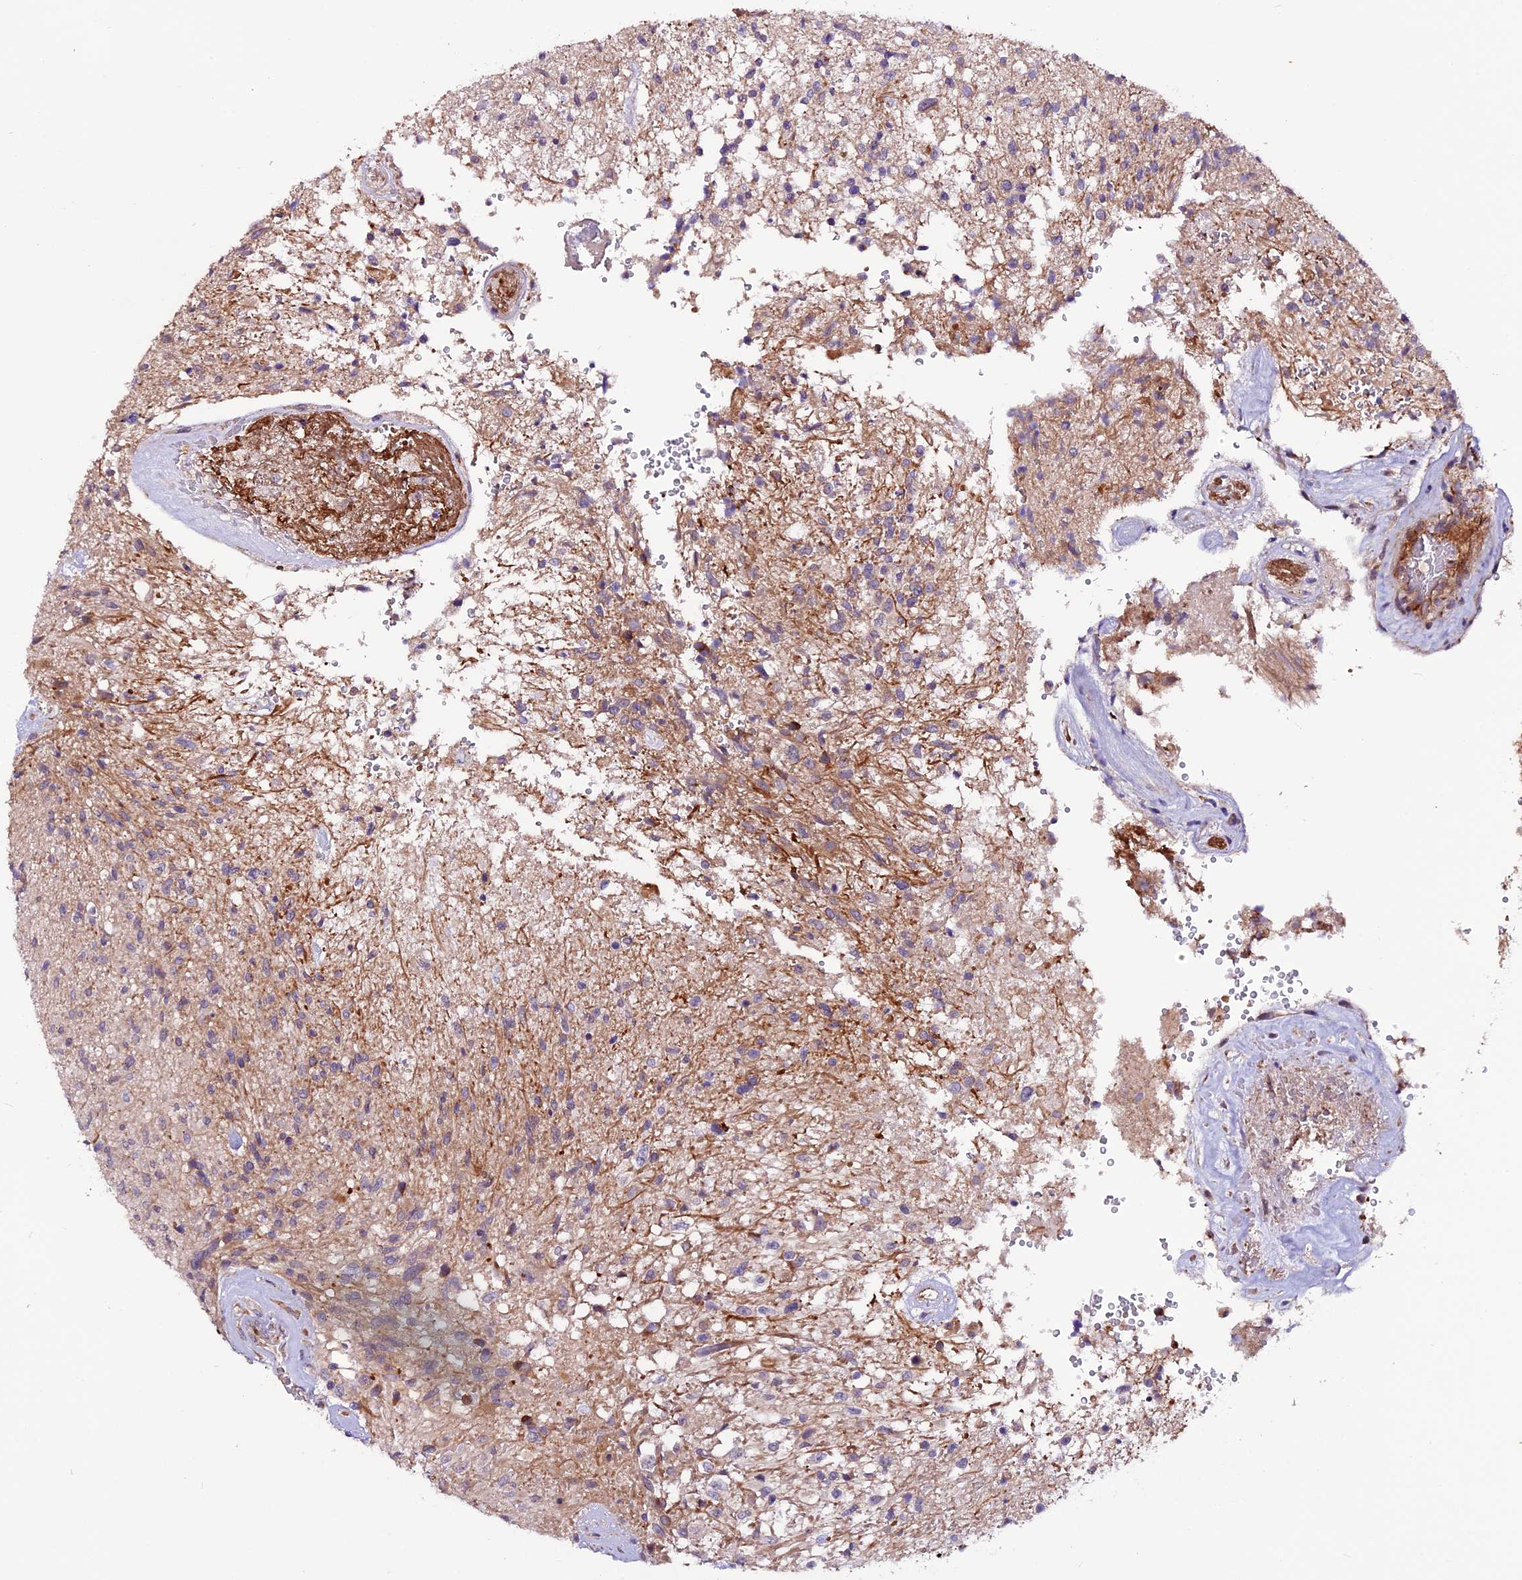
{"staining": {"intensity": "negative", "quantity": "none", "location": "none"}, "tissue": "glioma", "cell_type": "Tumor cells", "image_type": "cancer", "snomed": [{"axis": "morphology", "description": "Glioma, malignant, High grade"}, {"axis": "topography", "description": "Brain"}], "caption": "An immunohistochemistry (IHC) image of malignant high-grade glioma is shown. There is no staining in tumor cells of malignant high-grade glioma.", "gene": "RINL", "patient": {"sex": "male", "age": 56}}